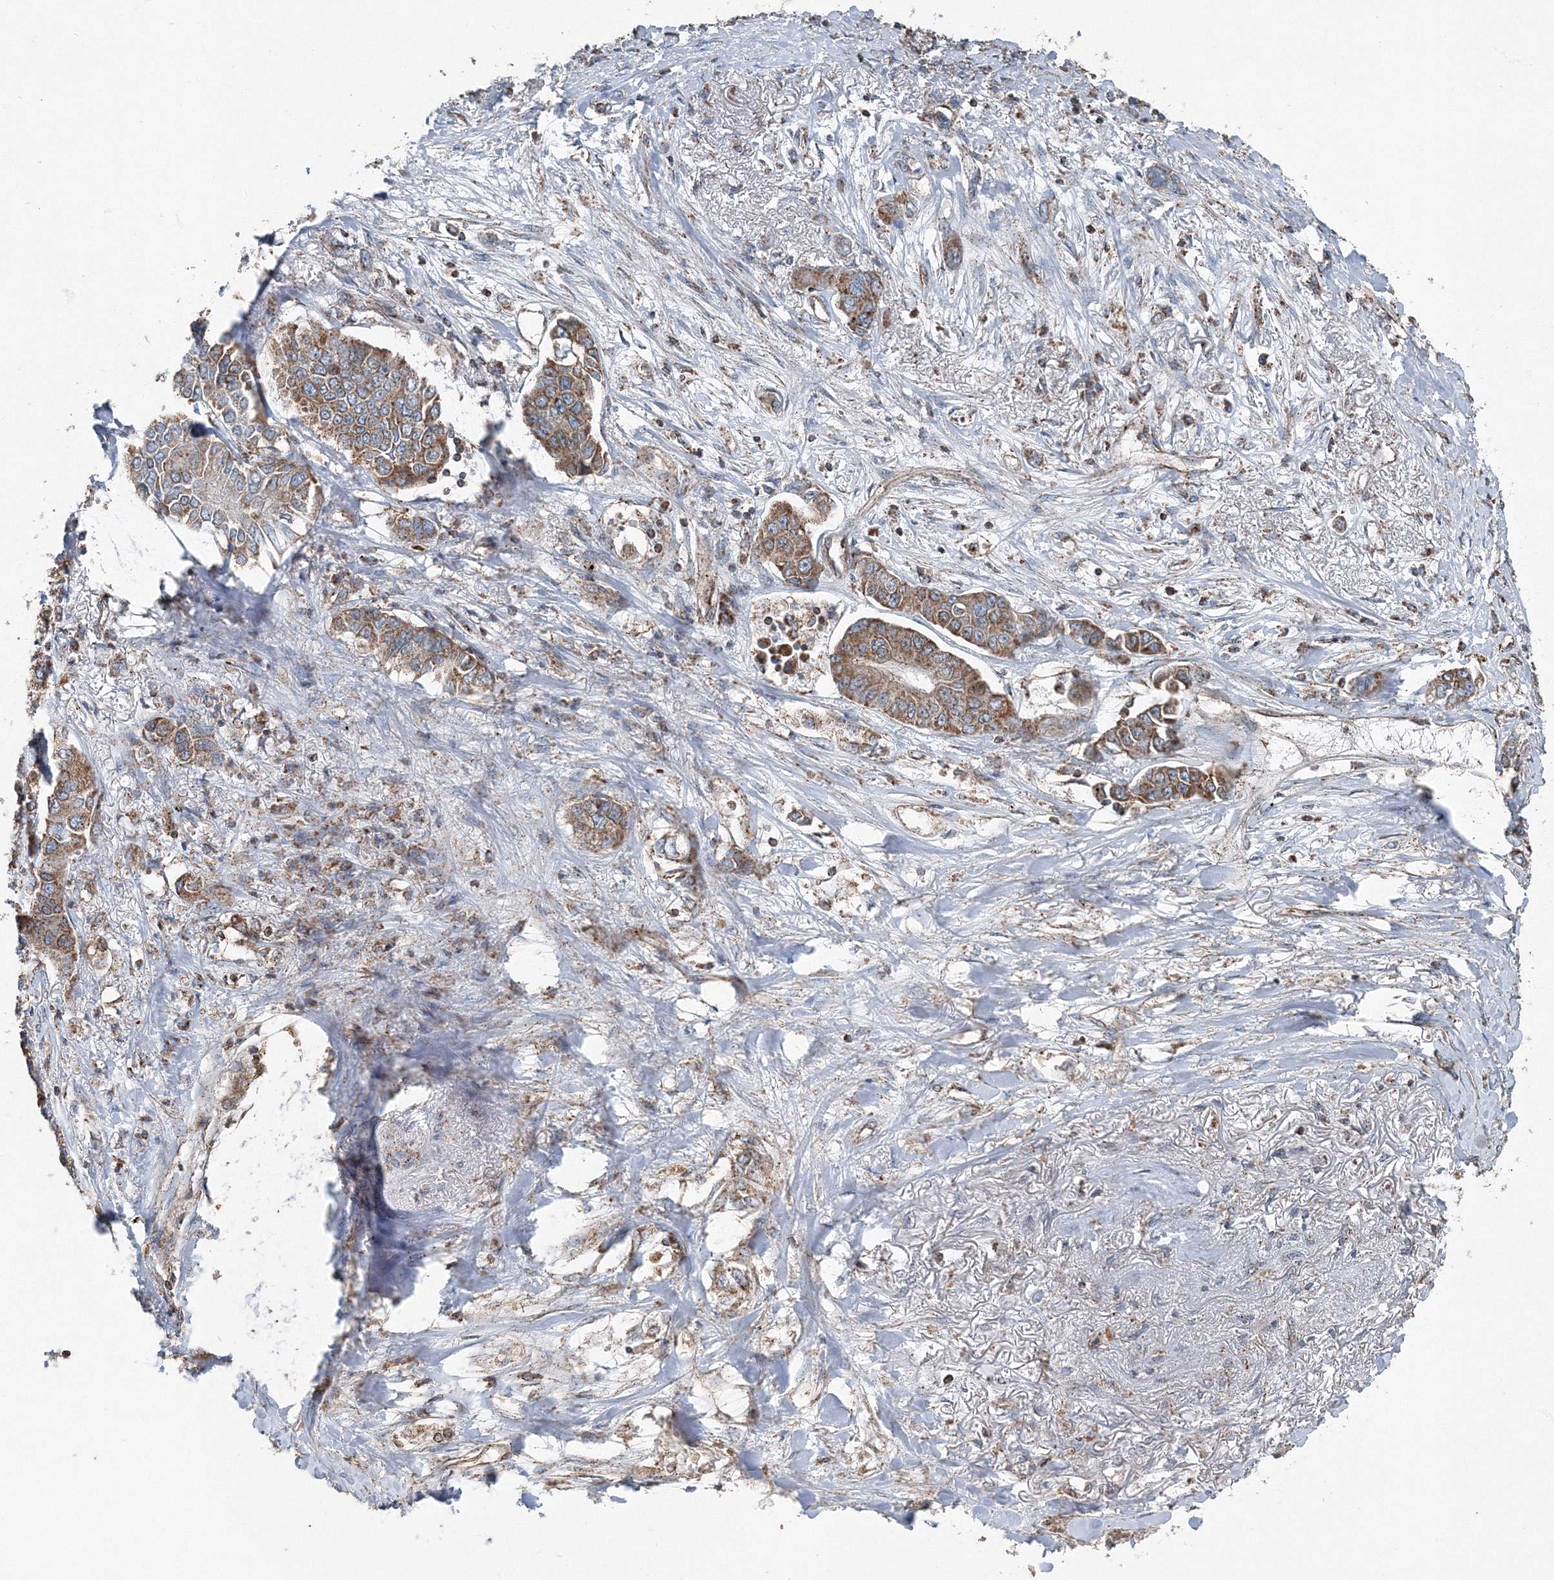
{"staining": {"intensity": "strong", "quantity": "25%-75%", "location": "cytoplasmic/membranous"}, "tissue": "lung cancer", "cell_type": "Tumor cells", "image_type": "cancer", "snomed": [{"axis": "morphology", "description": "Adenocarcinoma, NOS"}, {"axis": "topography", "description": "Lung"}], "caption": "Tumor cells demonstrate high levels of strong cytoplasmic/membranous expression in about 25%-75% of cells in human lung adenocarcinoma.", "gene": "AASDH", "patient": {"sex": "male", "age": 49}}